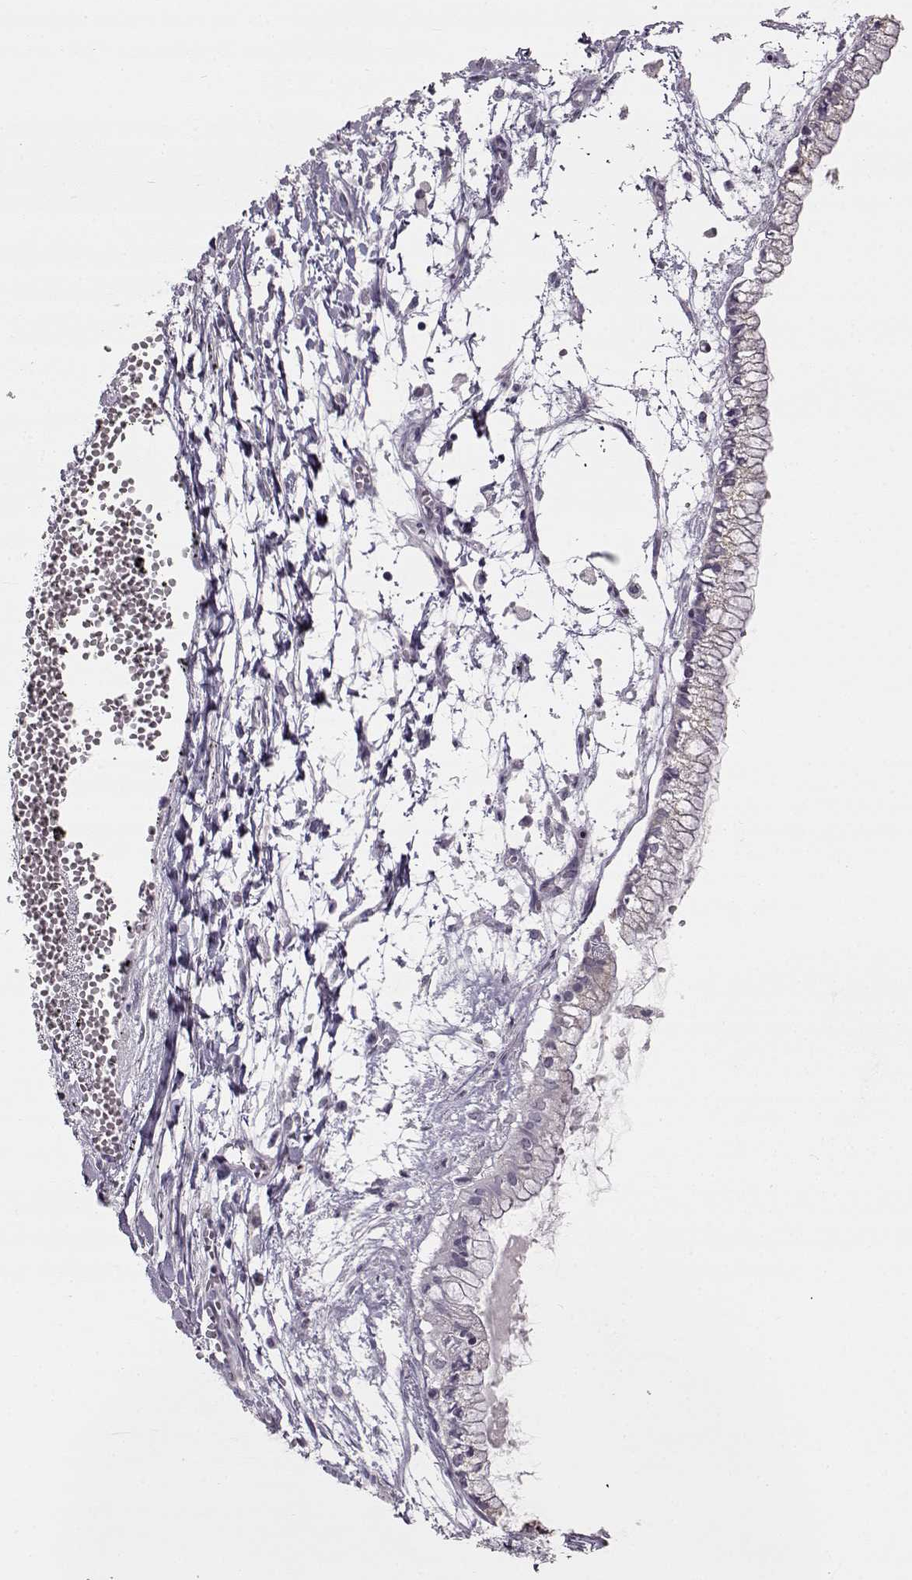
{"staining": {"intensity": "negative", "quantity": "none", "location": "none"}, "tissue": "ovarian cancer", "cell_type": "Tumor cells", "image_type": "cancer", "snomed": [{"axis": "morphology", "description": "Cystadenocarcinoma, mucinous, NOS"}, {"axis": "topography", "description": "Ovary"}], "caption": "A histopathology image of human ovarian cancer is negative for staining in tumor cells.", "gene": "MAP6D1", "patient": {"sex": "female", "age": 67}}